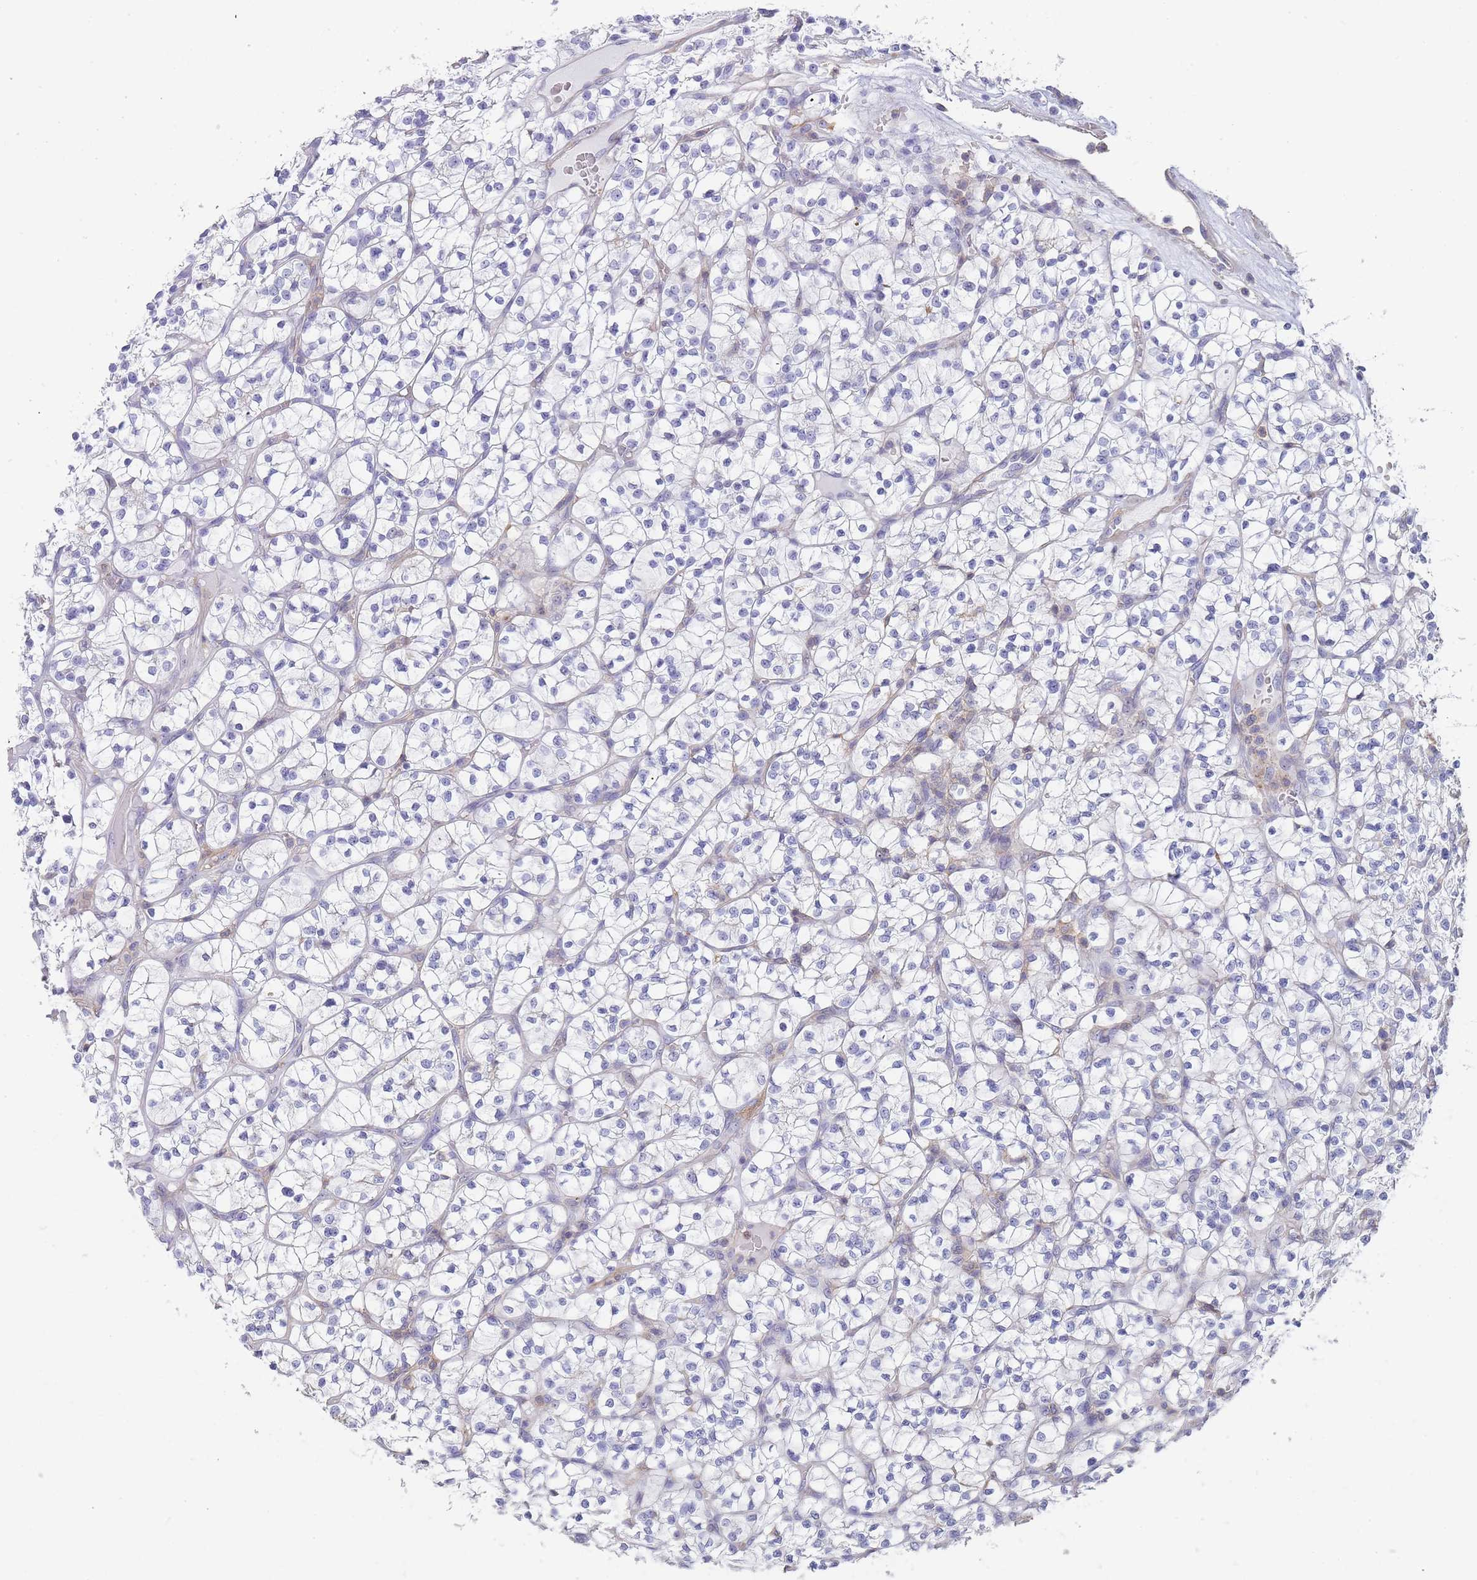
{"staining": {"intensity": "negative", "quantity": "none", "location": "none"}, "tissue": "renal cancer", "cell_type": "Tumor cells", "image_type": "cancer", "snomed": [{"axis": "morphology", "description": "Adenocarcinoma, NOS"}, {"axis": "topography", "description": "Kidney"}], "caption": "Immunohistochemistry of human renal adenocarcinoma exhibits no staining in tumor cells.", "gene": "NOP14", "patient": {"sex": "female", "age": 64}}